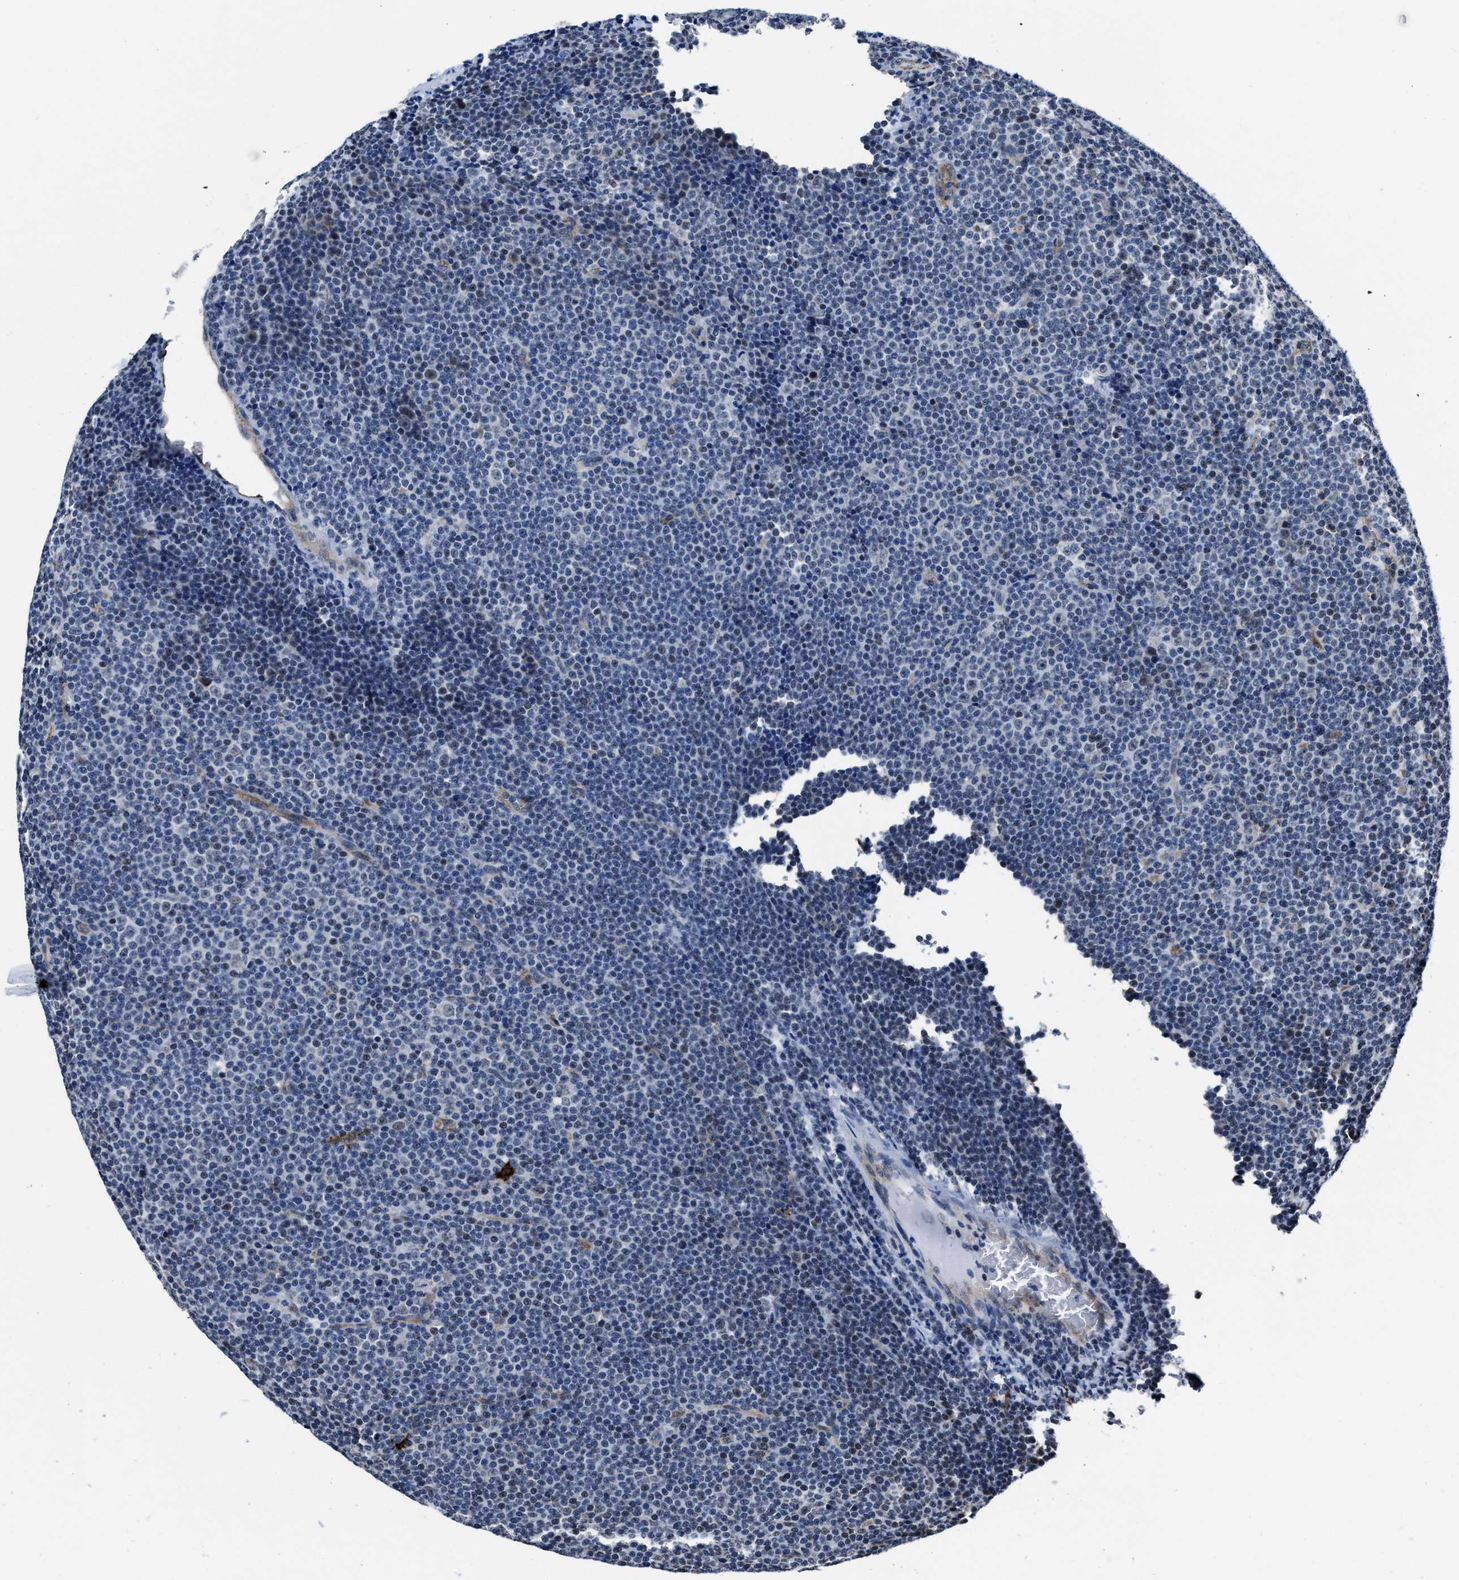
{"staining": {"intensity": "negative", "quantity": "none", "location": "none"}, "tissue": "lymphoma", "cell_type": "Tumor cells", "image_type": "cancer", "snomed": [{"axis": "morphology", "description": "Malignant lymphoma, non-Hodgkin's type, Low grade"}, {"axis": "topography", "description": "Lymph node"}], "caption": "DAB immunohistochemical staining of lymphoma demonstrates no significant expression in tumor cells.", "gene": "MARCKSL1", "patient": {"sex": "female", "age": 67}}